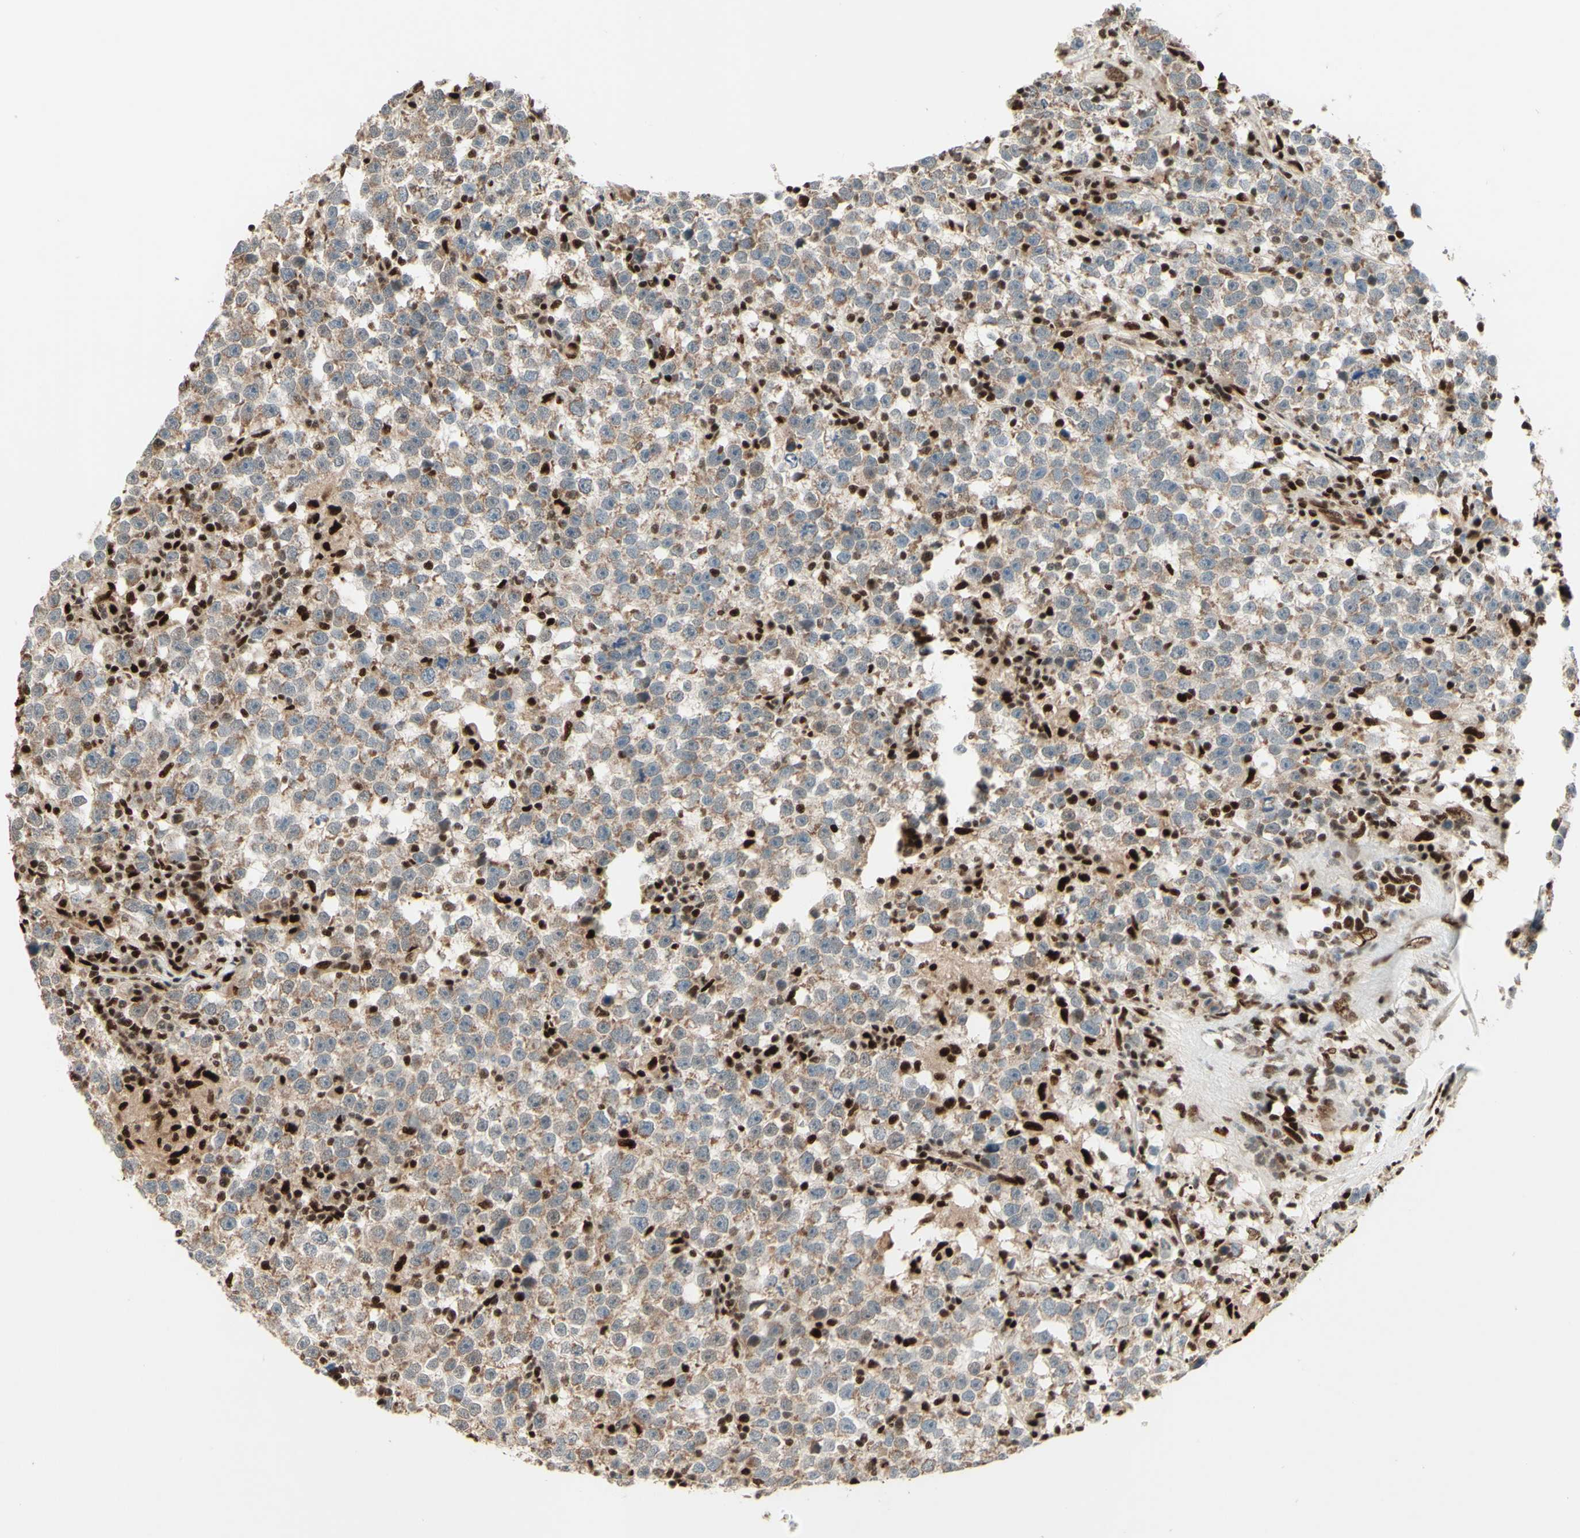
{"staining": {"intensity": "weak", "quantity": ">75%", "location": "cytoplasmic/membranous"}, "tissue": "testis cancer", "cell_type": "Tumor cells", "image_type": "cancer", "snomed": [{"axis": "morphology", "description": "Seminoma, NOS"}, {"axis": "topography", "description": "Testis"}], "caption": "Protein staining of seminoma (testis) tissue reveals weak cytoplasmic/membranous expression in approximately >75% of tumor cells.", "gene": "NR3C1", "patient": {"sex": "male", "age": 43}}